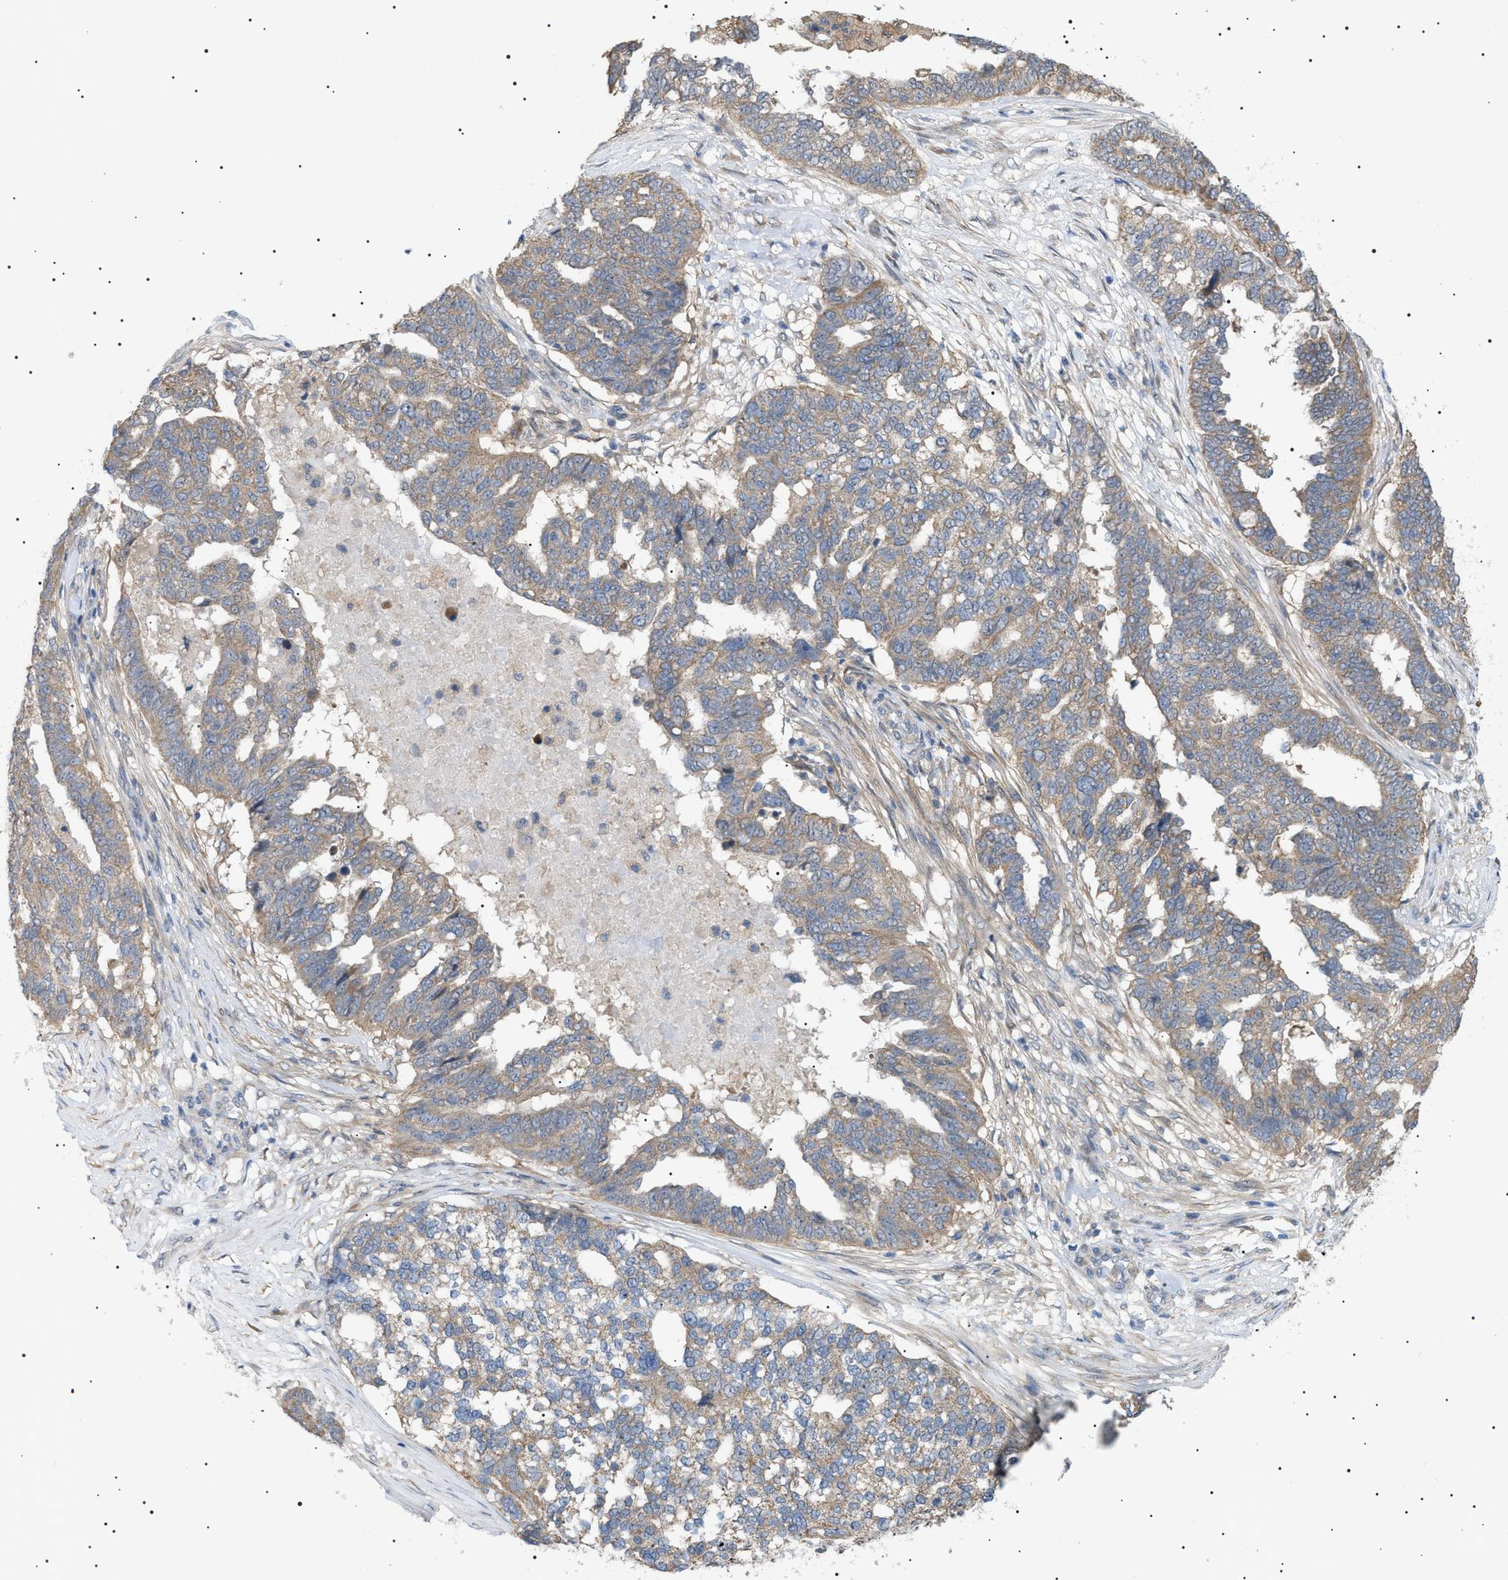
{"staining": {"intensity": "moderate", "quantity": ">75%", "location": "cytoplasmic/membranous"}, "tissue": "ovarian cancer", "cell_type": "Tumor cells", "image_type": "cancer", "snomed": [{"axis": "morphology", "description": "Cystadenocarcinoma, serous, NOS"}, {"axis": "topography", "description": "Ovary"}], "caption": "Serous cystadenocarcinoma (ovarian) stained for a protein (brown) reveals moderate cytoplasmic/membranous positive staining in about >75% of tumor cells.", "gene": "IRS2", "patient": {"sex": "female", "age": 59}}